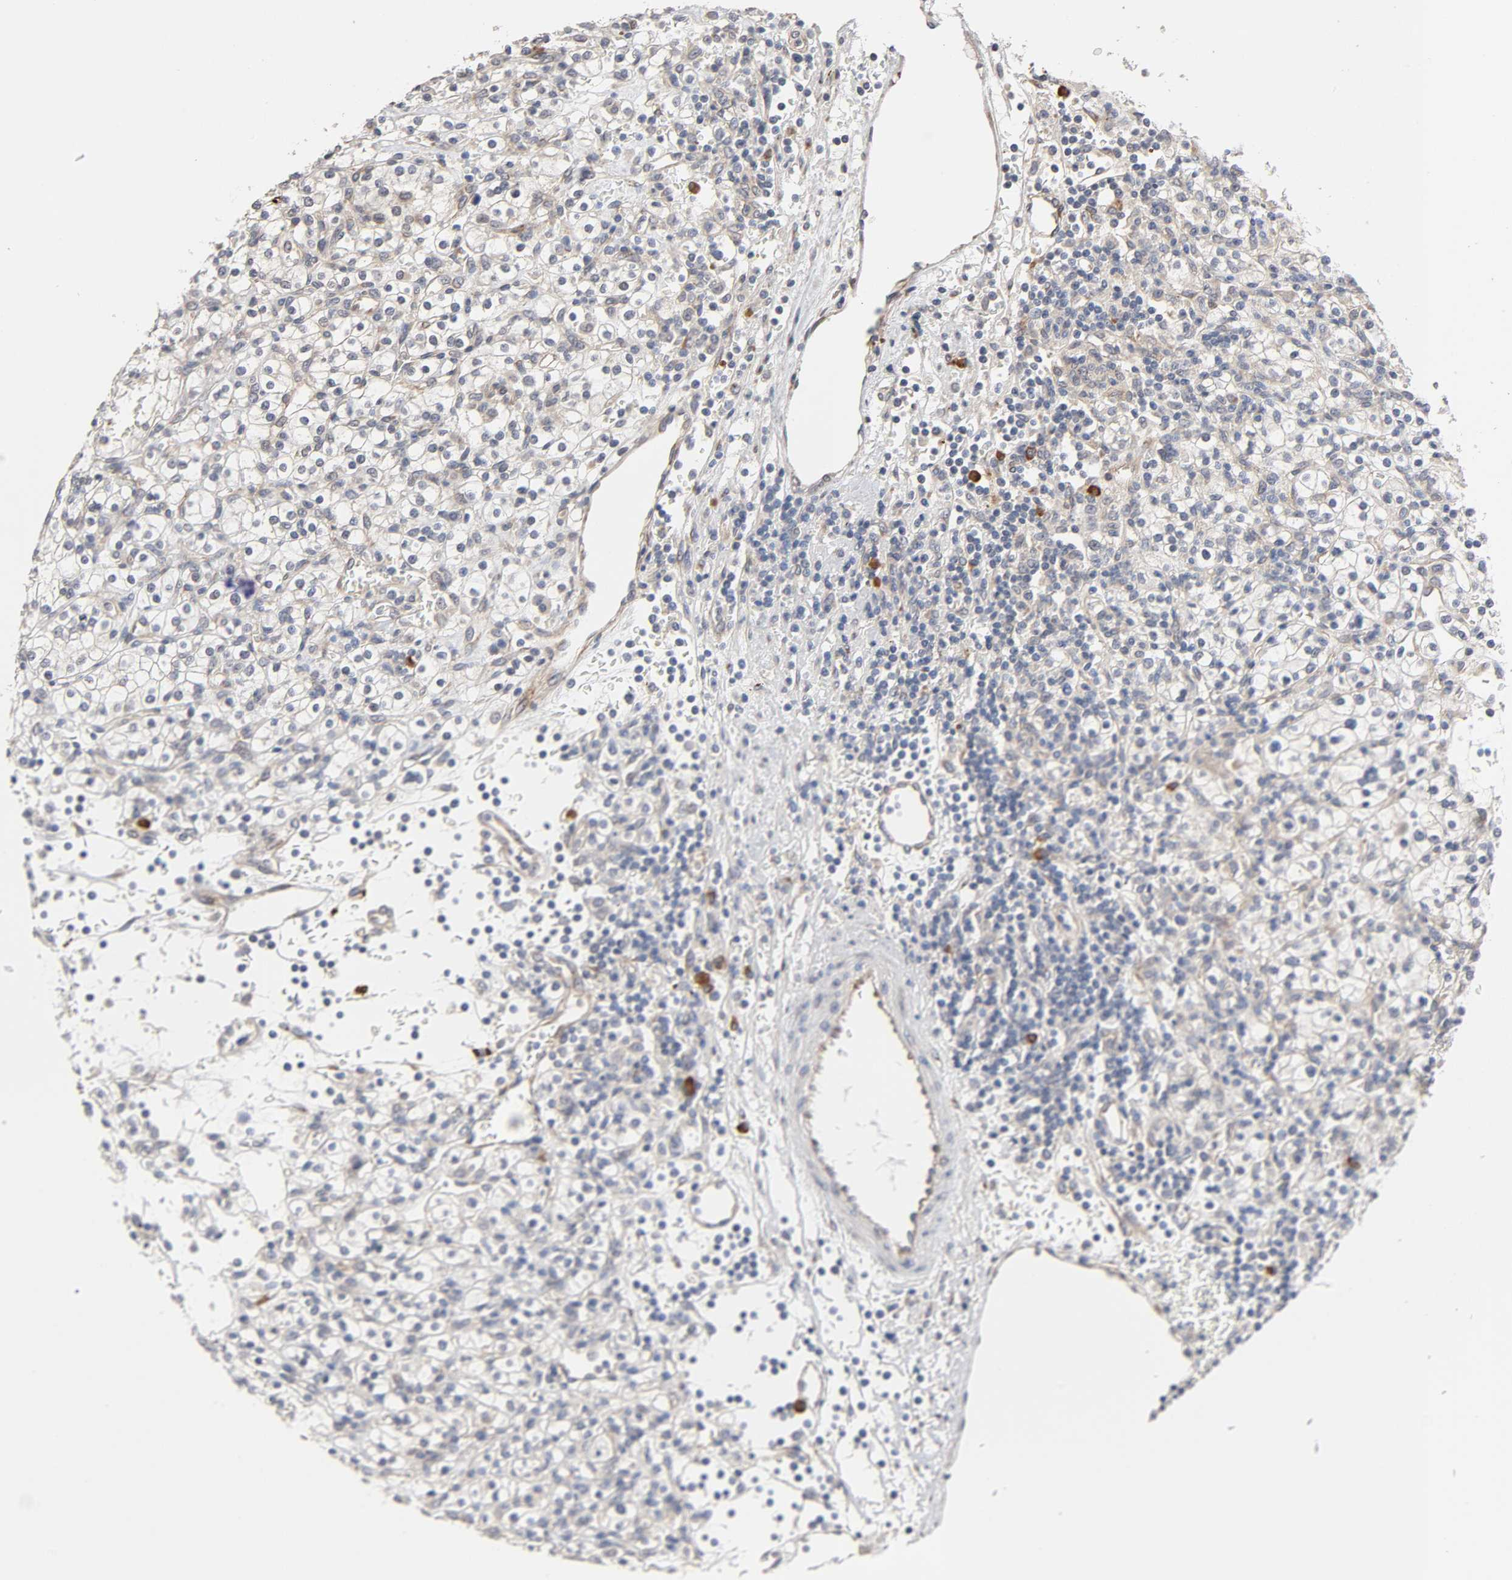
{"staining": {"intensity": "negative", "quantity": "none", "location": "none"}, "tissue": "renal cancer", "cell_type": "Tumor cells", "image_type": "cancer", "snomed": [{"axis": "morphology", "description": "Normal tissue, NOS"}, {"axis": "morphology", "description": "Adenocarcinoma, NOS"}, {"axis": "topography", "description": "Kidney"}], "caption": "This is an IHC photomicrograph of human renal cancer (adenocarcinoma). There is no staining in tumor cells.", "gene": "HDLBP", "patient": {"sex": "female", "age": 55}}